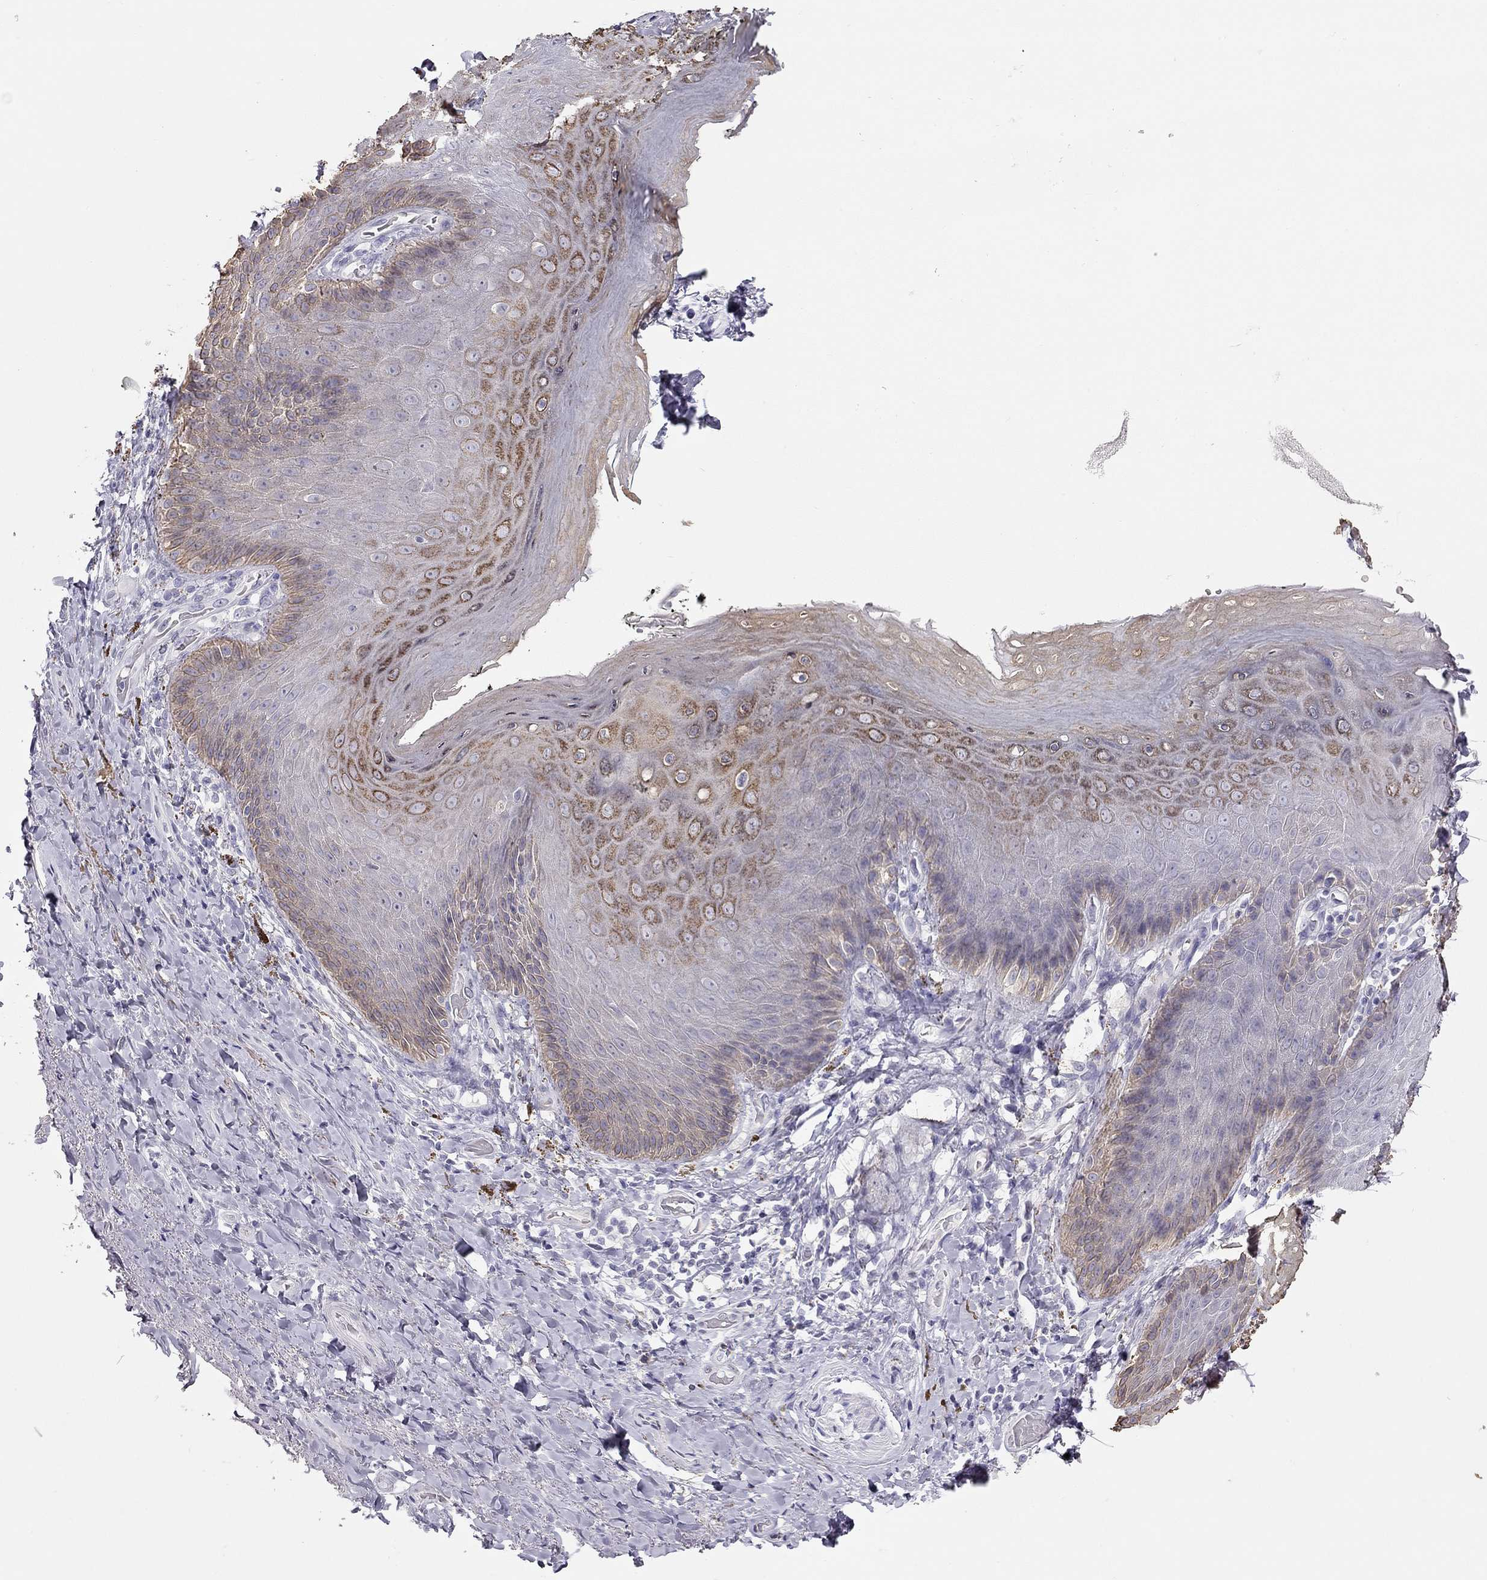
{"staining": {"intensity": "negative", "quantity": "none", "location": "none"}, "tissue": "adipose tissue", "cell_type": "Adipocytes", "image_type": "normal", "snomed": [{"axis": "morphology", "description": "Normal tissue, NOS"}, {"axis": "topography", "description": "Anal"}, {"axis": "topography", "description": "Peripheral nerve tissue"}], "caption": "Immunohistochemistry micrograph of benign adipose tissue: adipose tissue stained with DAB (3,3'-diaminobenzidine) reveals no significant protein staining in adipocytes.", "gene": "KCNV2", "patient": {"sex": "male", "age": 53}}